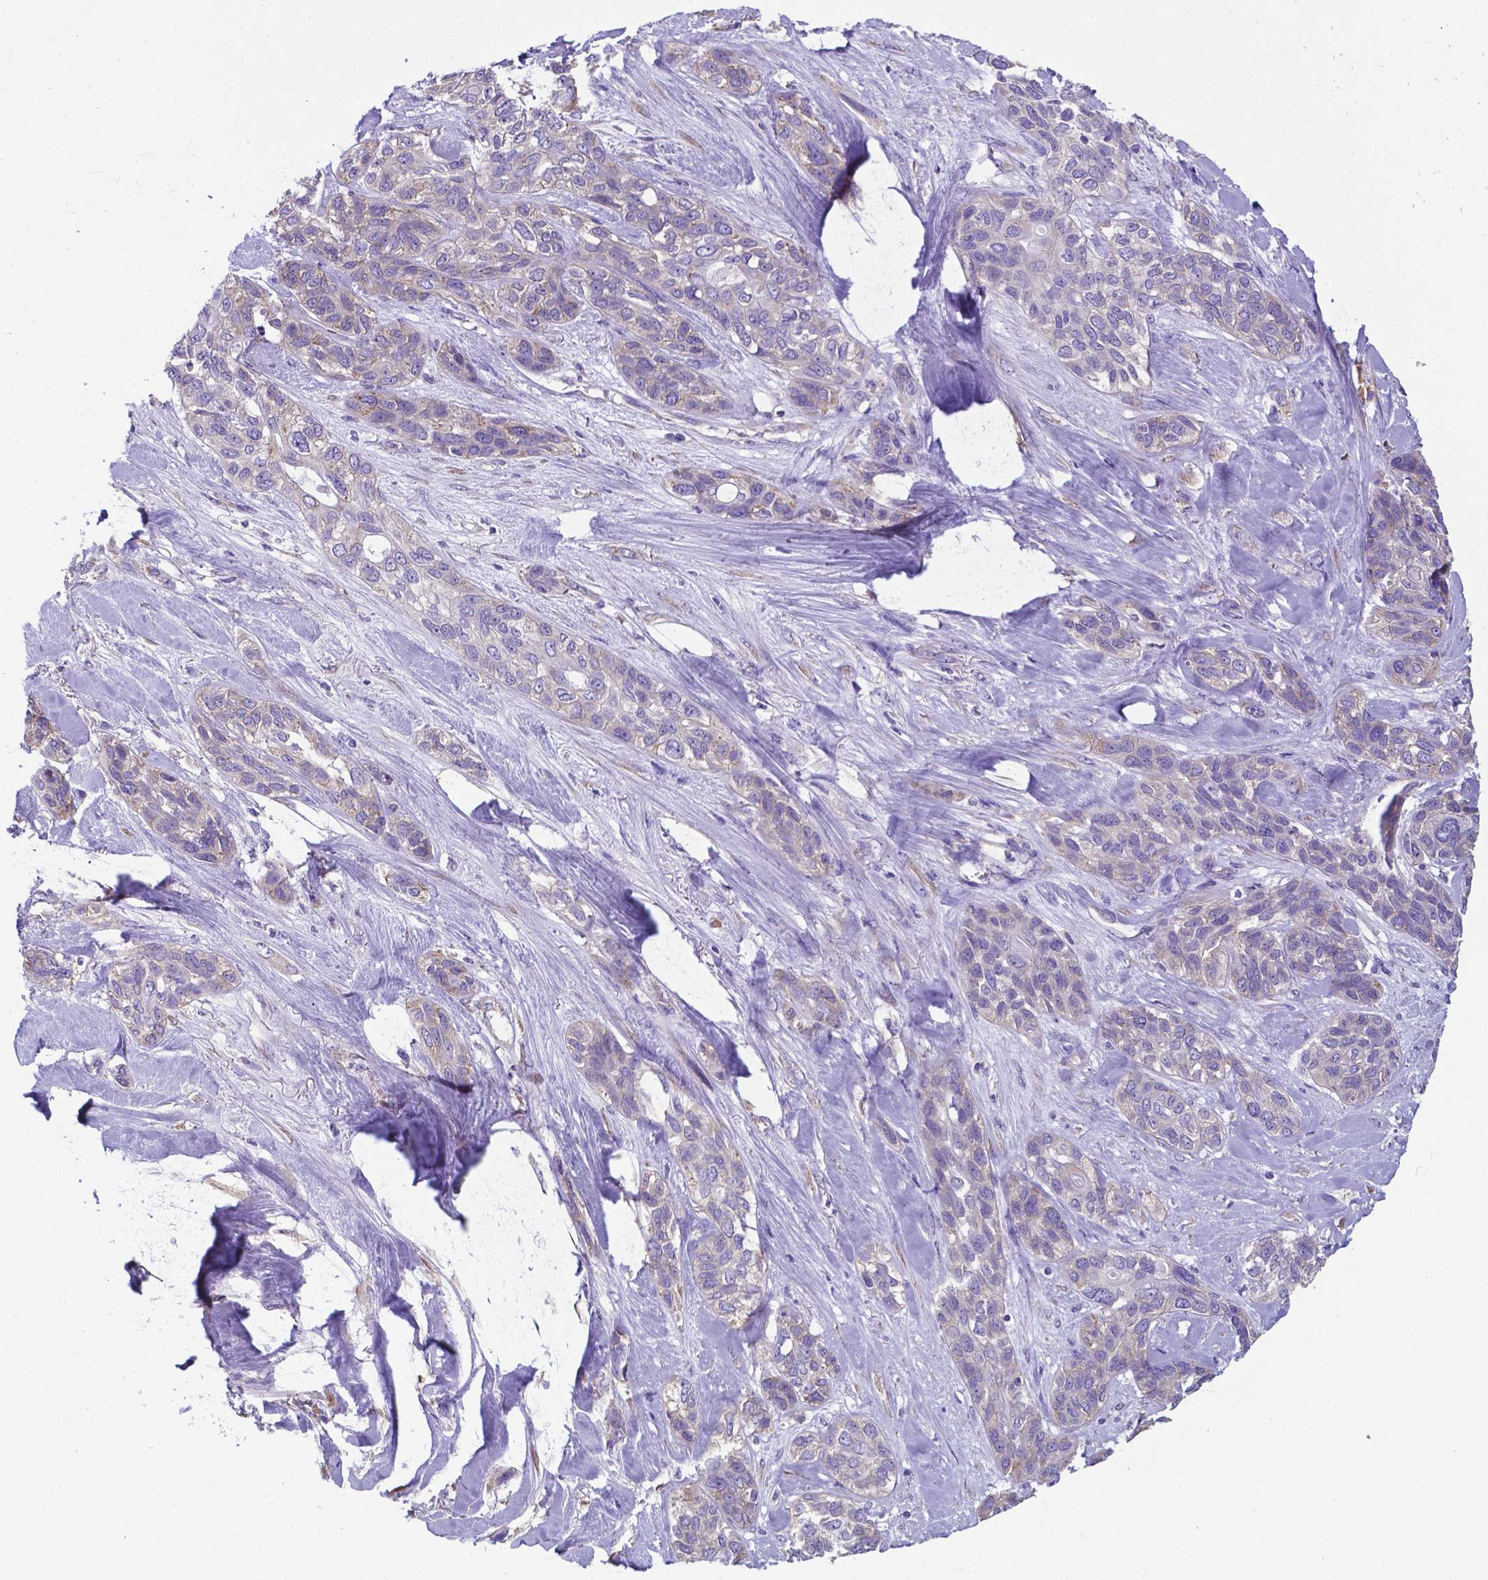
{"staining": {"intensity": "weak", "quantity": "<25%", "location": "cytoplasmic/membranous"}, "tissue": "lung cancer", "cell_type": "Tumor cells", "image_type": "cancer", "snomed": [{"axis": "morphology", "description": "Squamous cell carcinoma, NOS"}, {"axis": "topography", "description": "Lung"}], "caption": "This is an IHC micrograph of squamous cell carcinoma (lung). There is no positivity in tumor cells.", "gene": "RPL6", "patient": {"sex": "female", "age": 70}}